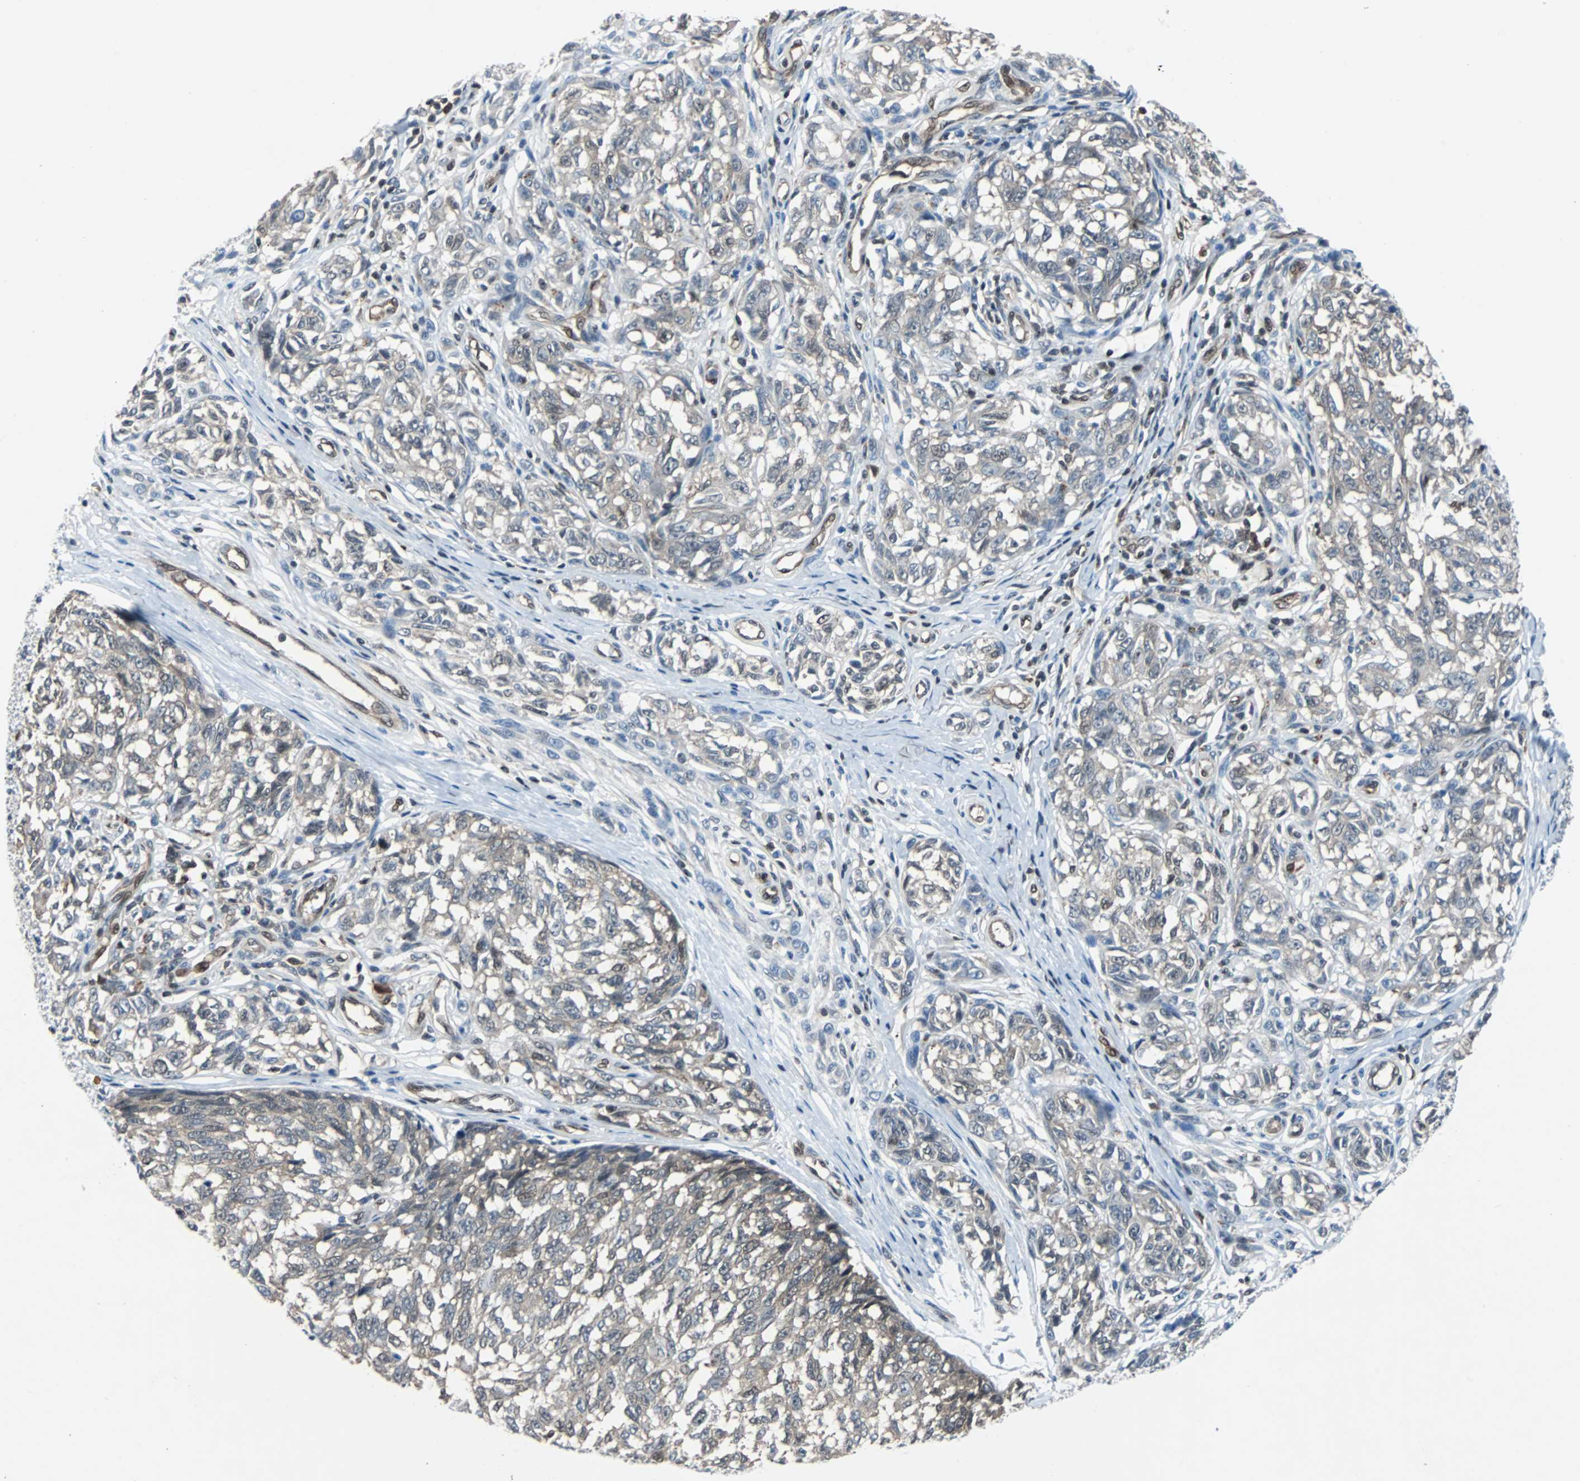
{"staining": {"intensity": "weak", "quantity": "<25%", "location": "cytoplasmic/membranous,nuclear"}, "tissue": "melanoma", "cell_type": "Tumor cells", "image_type": "cancer", "snomed": [{"axis": "morphology", "description": "Malignant melanoma, NOS"}, {"axis": "topography", "description": "Skin"}], "caption": "High magnification brightfield microscopy of melanoma stained with DAB (brown) and counterstained with hematoxylin (blue): tumor cells show no significant expression.", "gene": "MAP2K6", "patient": {"sex": "female", "age": 64}}